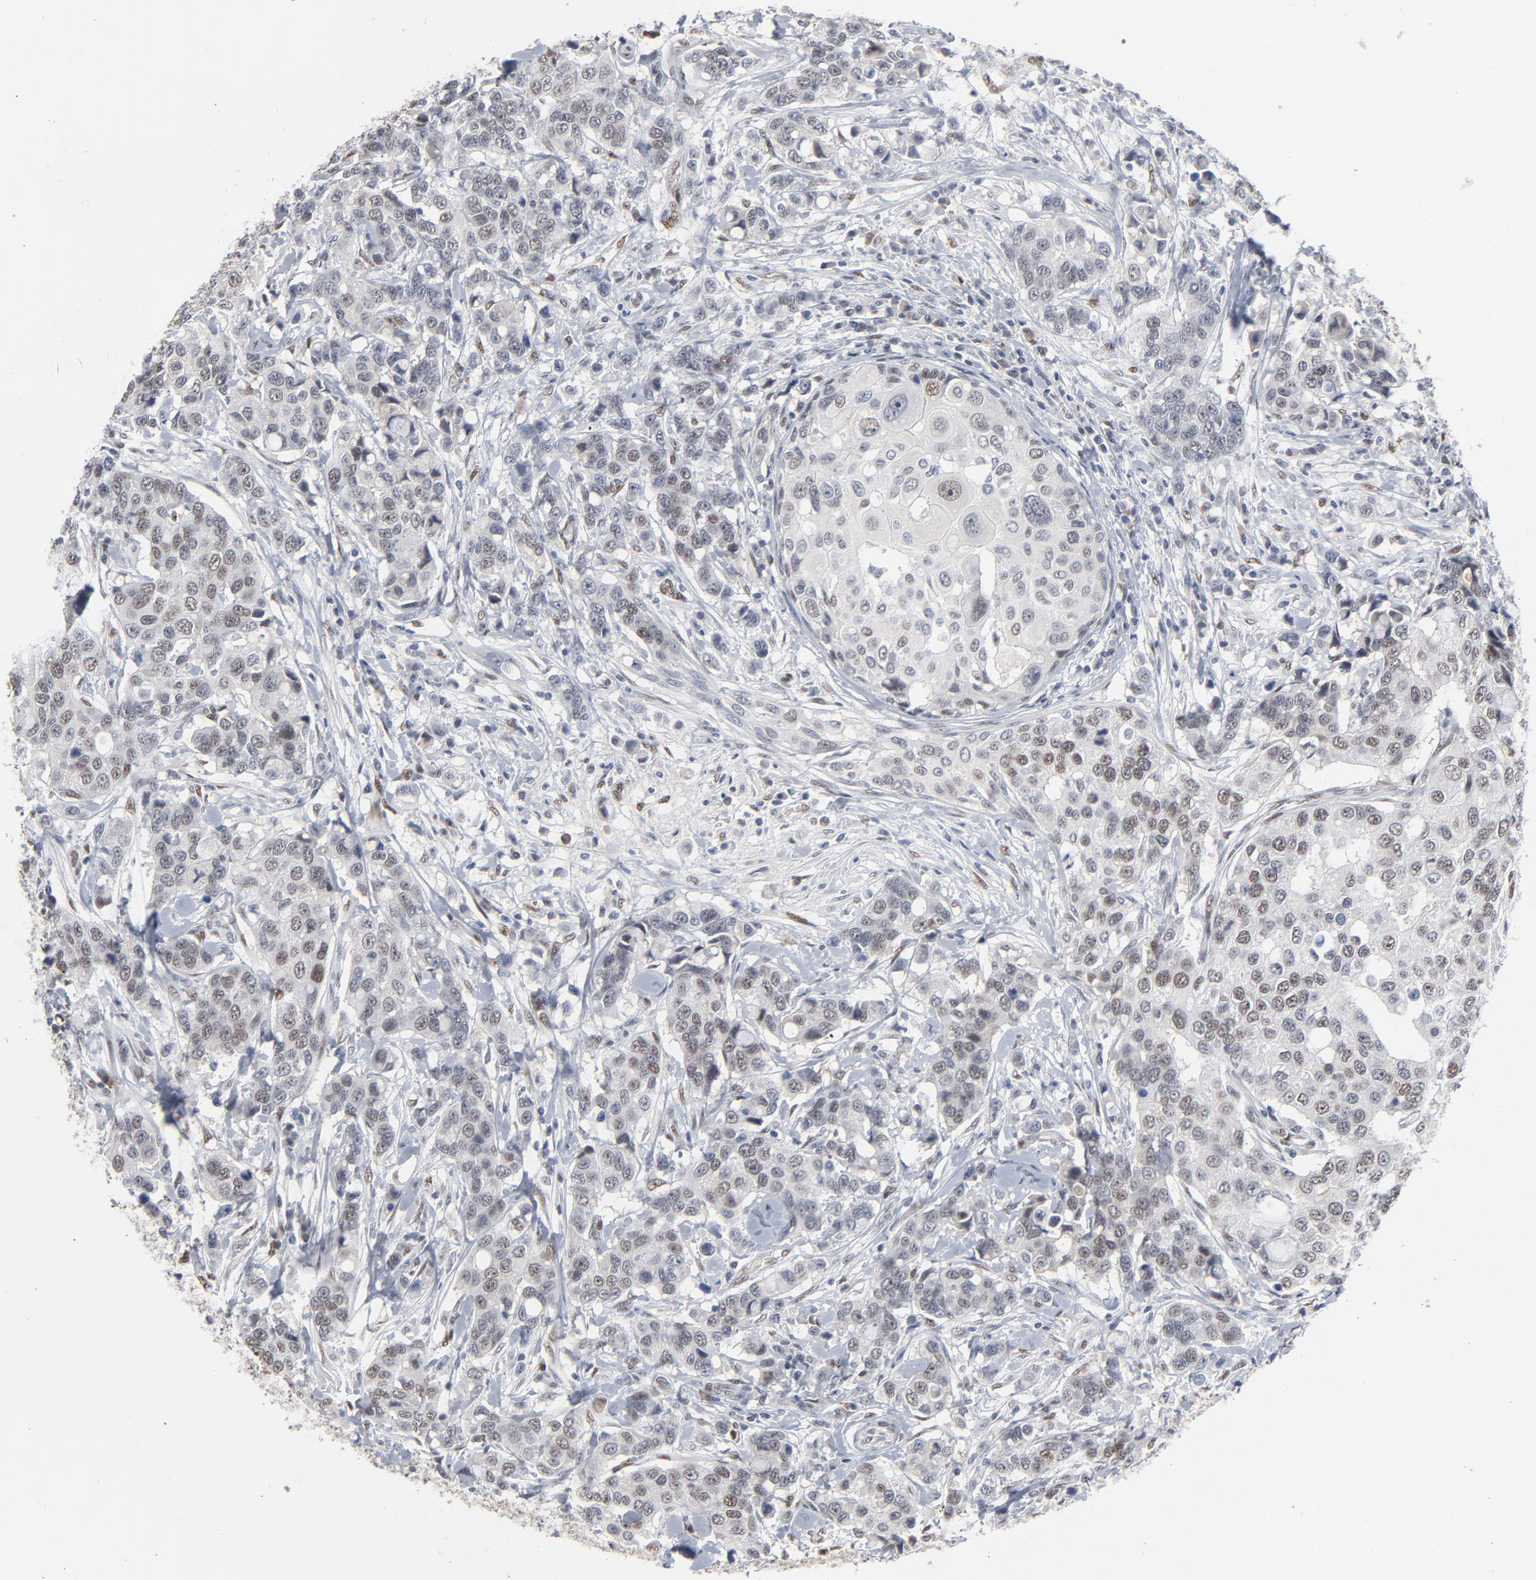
{"staining": {"intensity": "weak", "quantity": "<25%", "location": "nuclear"}, "tissue": "breast cancer", "cell_type": "Tumor cells", "image_type": "cancer", "snomed": [{"axis": "morphology", "description": "Duct carcinoma"}, {"axis": "topography", "description": "Breast"}], "caption": "Tumor cells are negative for brown protein staining in breast cancer.", "gene": "ATF7", "patient": {"sex": "female", "age": 27}}